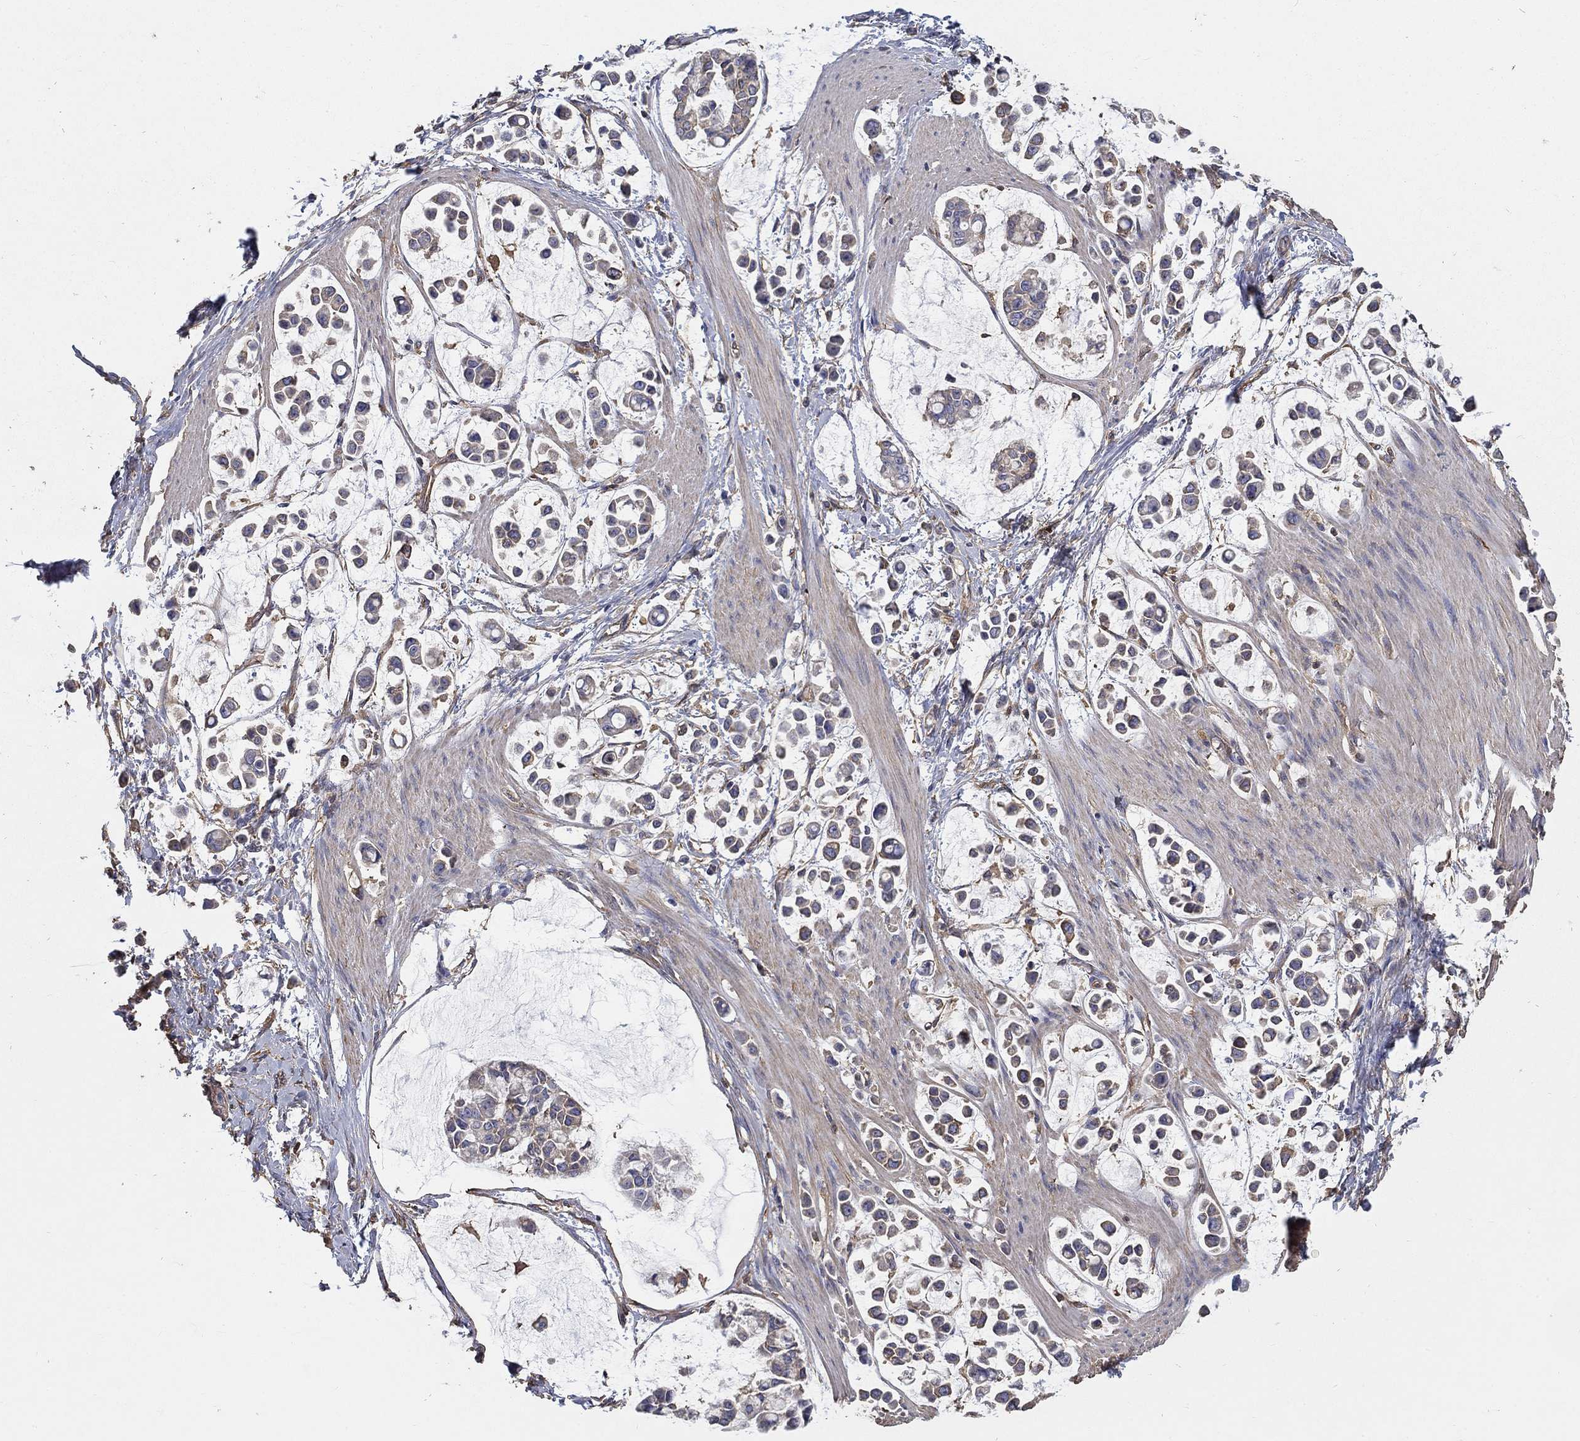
{"staining": {"intensity": "moderate", "quantity": "<25%", "location": "cytoplasmic/membranous"}, "tissue": "stomach cancer", "cell_type": "Tumor cells", "image_type": "cancer", "snomed": [{"axis": "morphology", "description": "Adenocarcinoma, NOS"}, {"axis": "topography", "description": "Stomach"}], "caption": "Protein analysis of adenocarcinoma (stomach) tissue shows moderate cytoplasmic/membranous staining in about <25% of tumor cells.", "gene": "DPYSL2", "patient": {"sex": "male", "age": 82}}